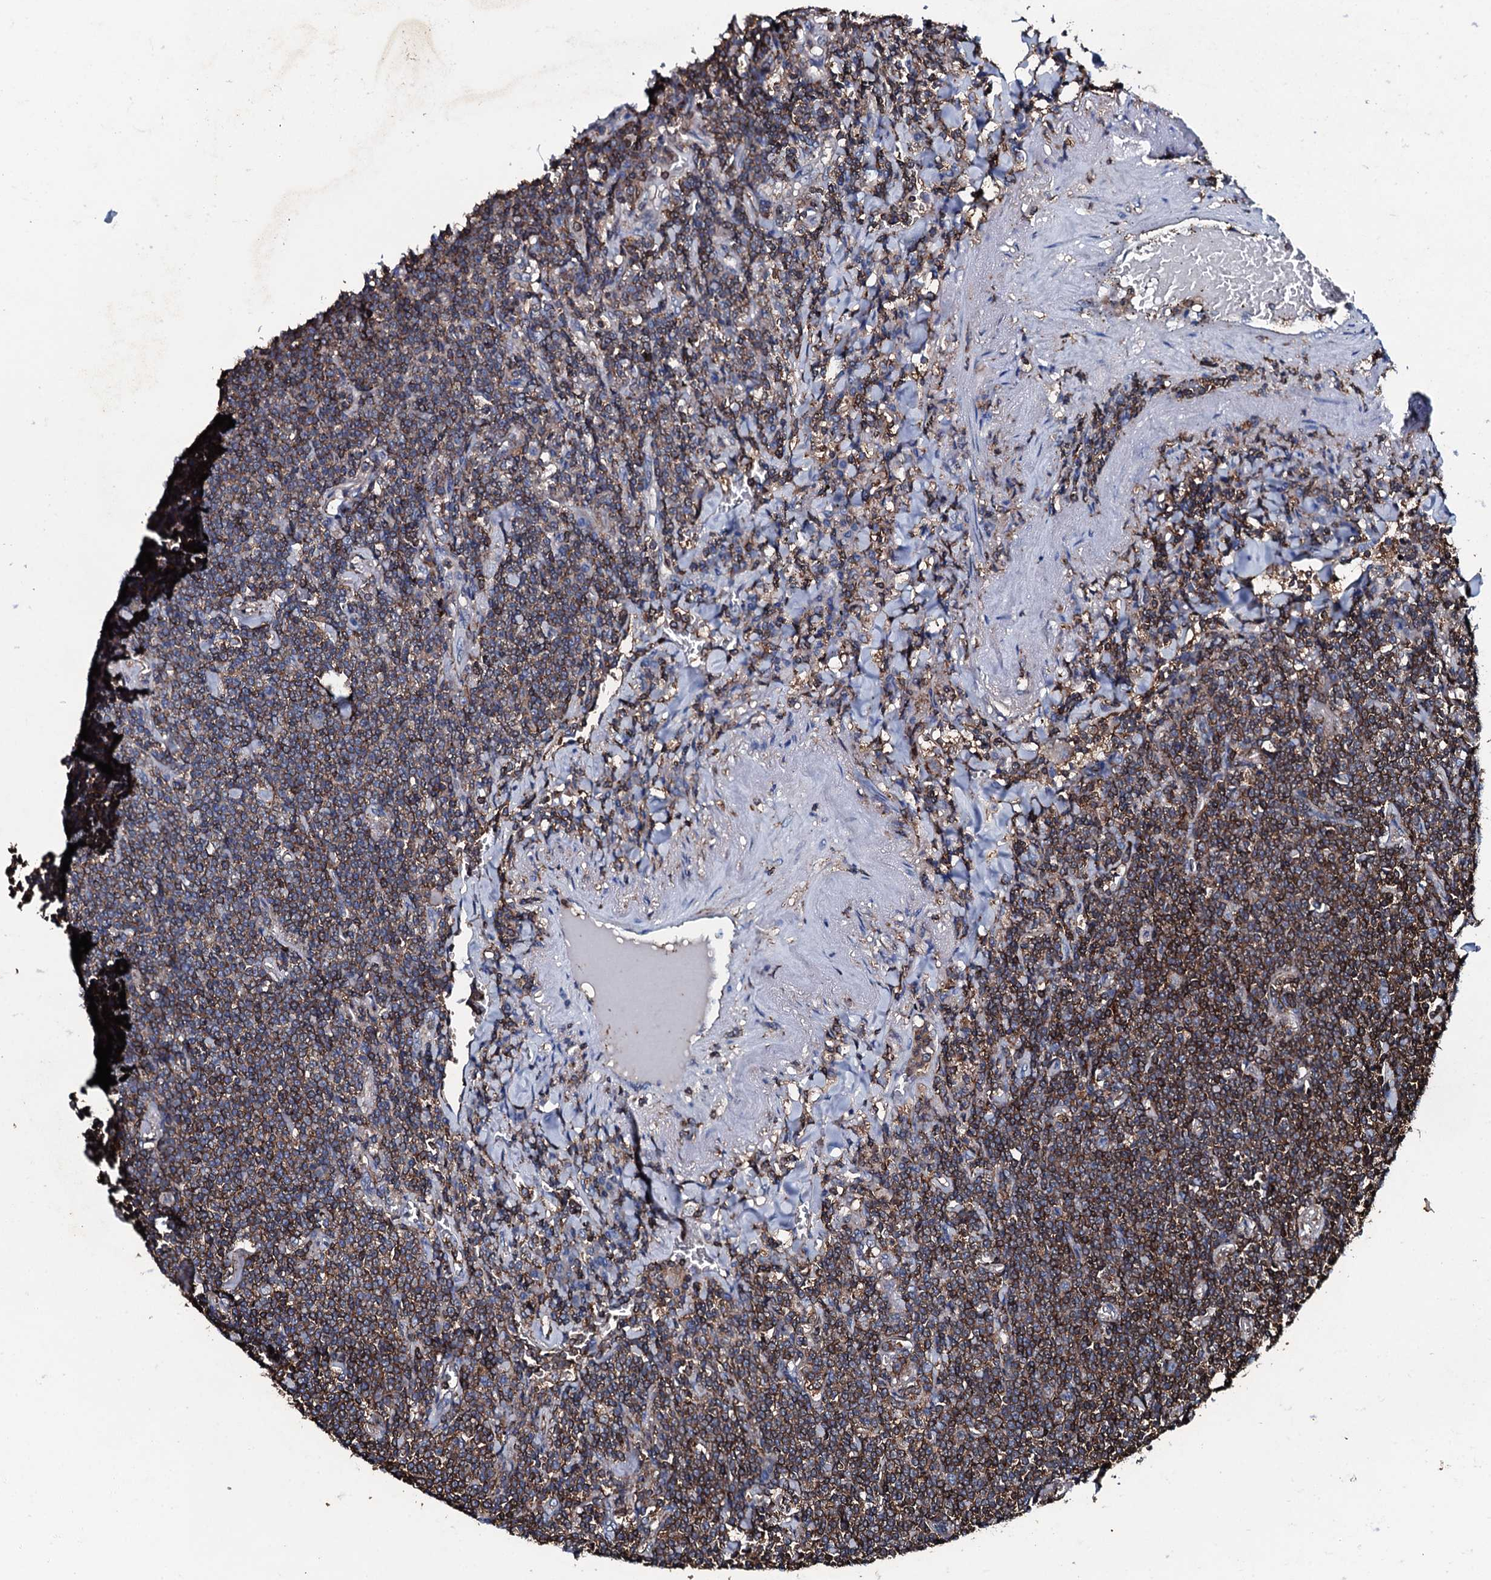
{"staining": {"intensity": "moderate", "quantity": ">75%", "location": "cytoplasmic/membranous"}, "tissue": "lymphoma", "cell_type": "Tumor cells", "image_type": "cancer", "snomed": [{"axis": "morphology", "description": "Malignant lymphoma, non-Hodgkin's type, Low grade"}, {"axis": "topography", "description": "Lung"}], "caption": "IHC staining of low-grade malignant lymphoma, non-Hodgkin's type, which shows medium levels of moderate cytoplasmic/membranous expression in about >75% of tumor cells indicating moderate cytoplasmic/membranous protein staining. The staining was performed using DAB (3,3'-diaminobenzidine) (brown) for protein detection and nuclei were counterstained in hematoxylin (blue).", "gene": "MS4A4E", "patient": {"sex": "female", "age": 71}}